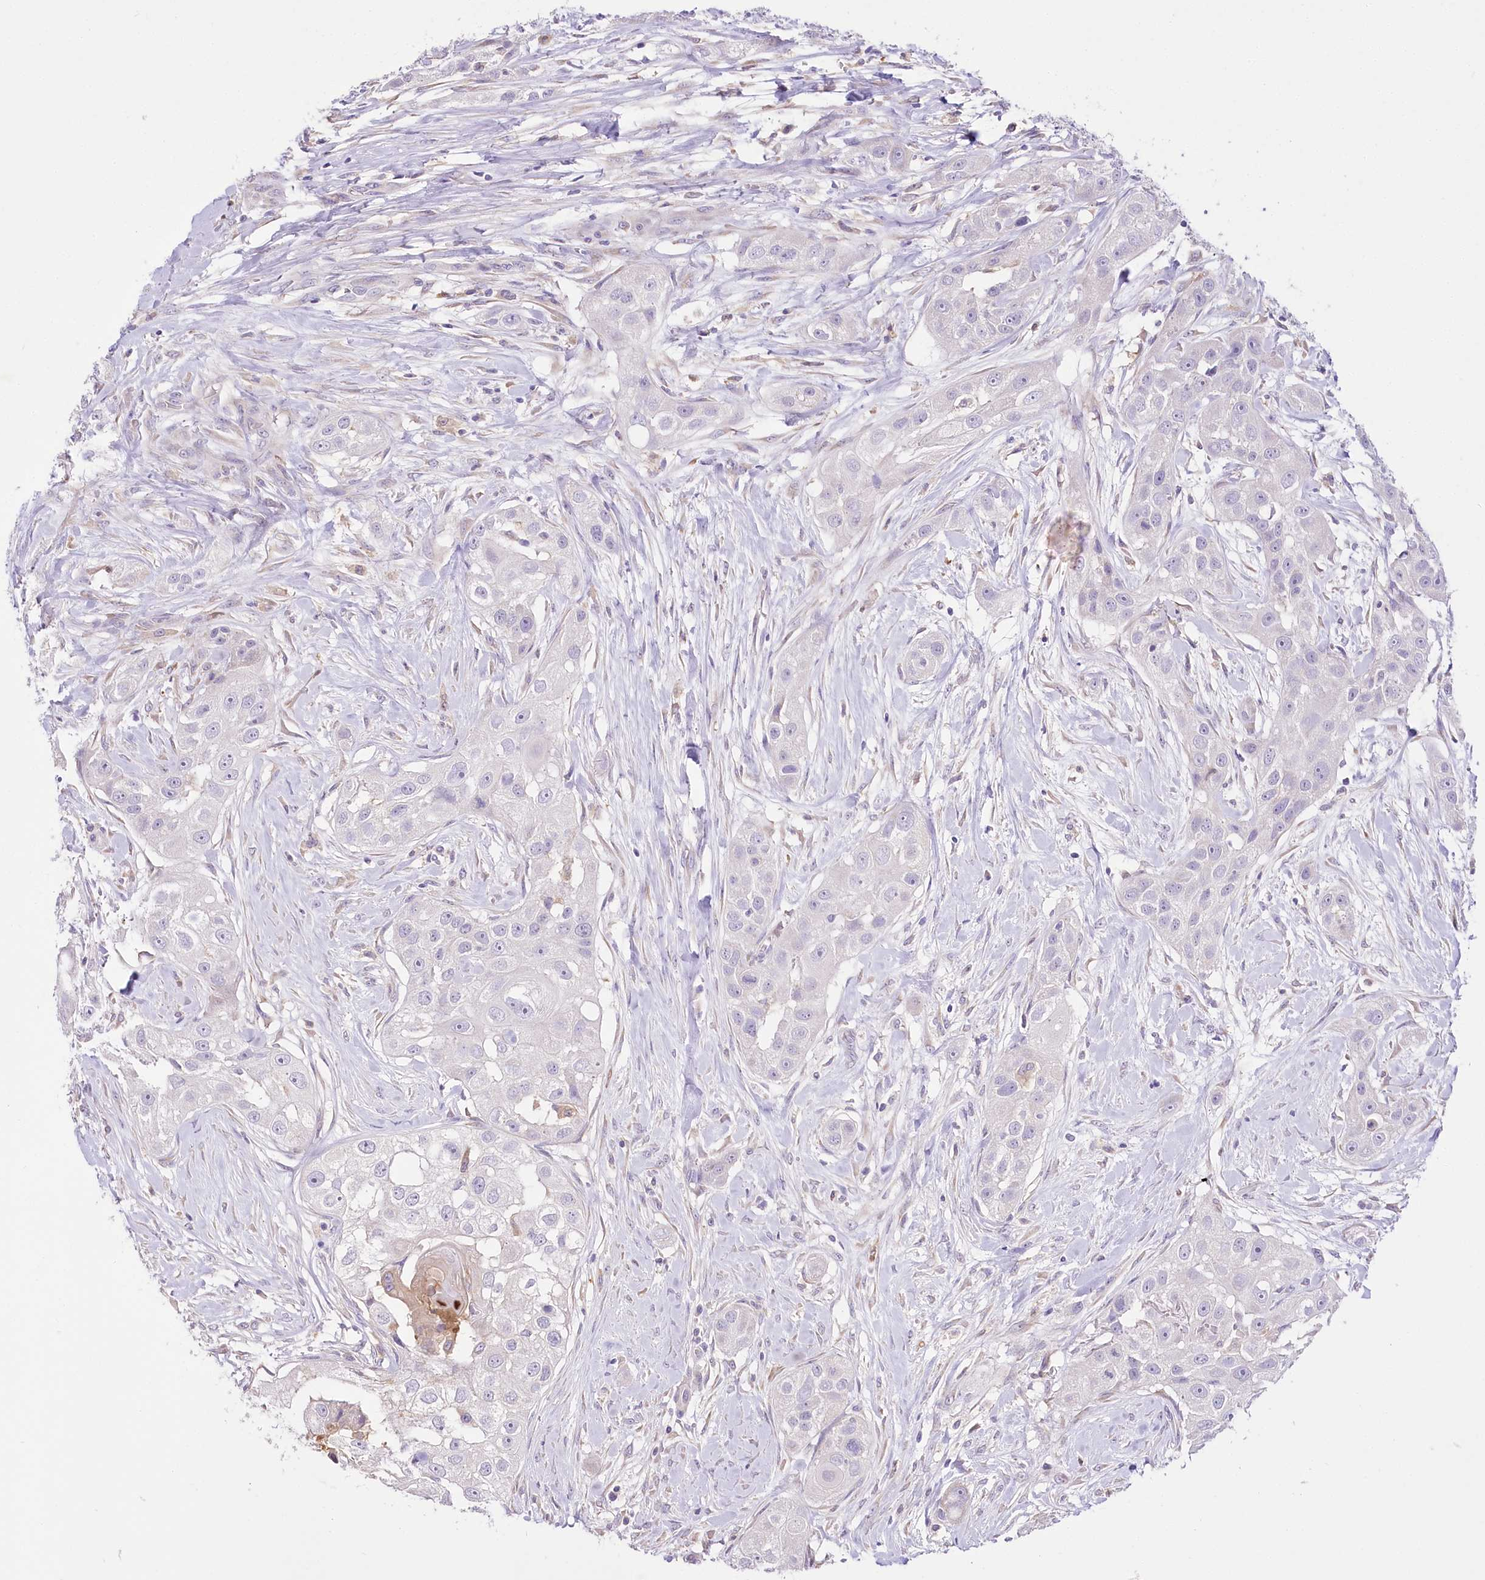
{"staining": {"intensity": "negative", "quantity": "none", "location": "none"}, "tissue": "head and neck cancer", "cell_type": "Tumor cells", "image_type": "cancer", "snomed": [{"axis": "morphology", "description": "Normal tissue, NOS"}, {"axis": "morphology", "description": "Squamous cell carcinoma, NOS"}, {"axis": "topography", "description": "Skeletal muscle"}, {"axis": "topography", "description": "Head-Neck"}], "caption": "An image of human head and neck squamous cell carcinoma is negative for staining in tumor cells.", "gene": "DPYD", "patient": {"sex": "male", "age": 51}}